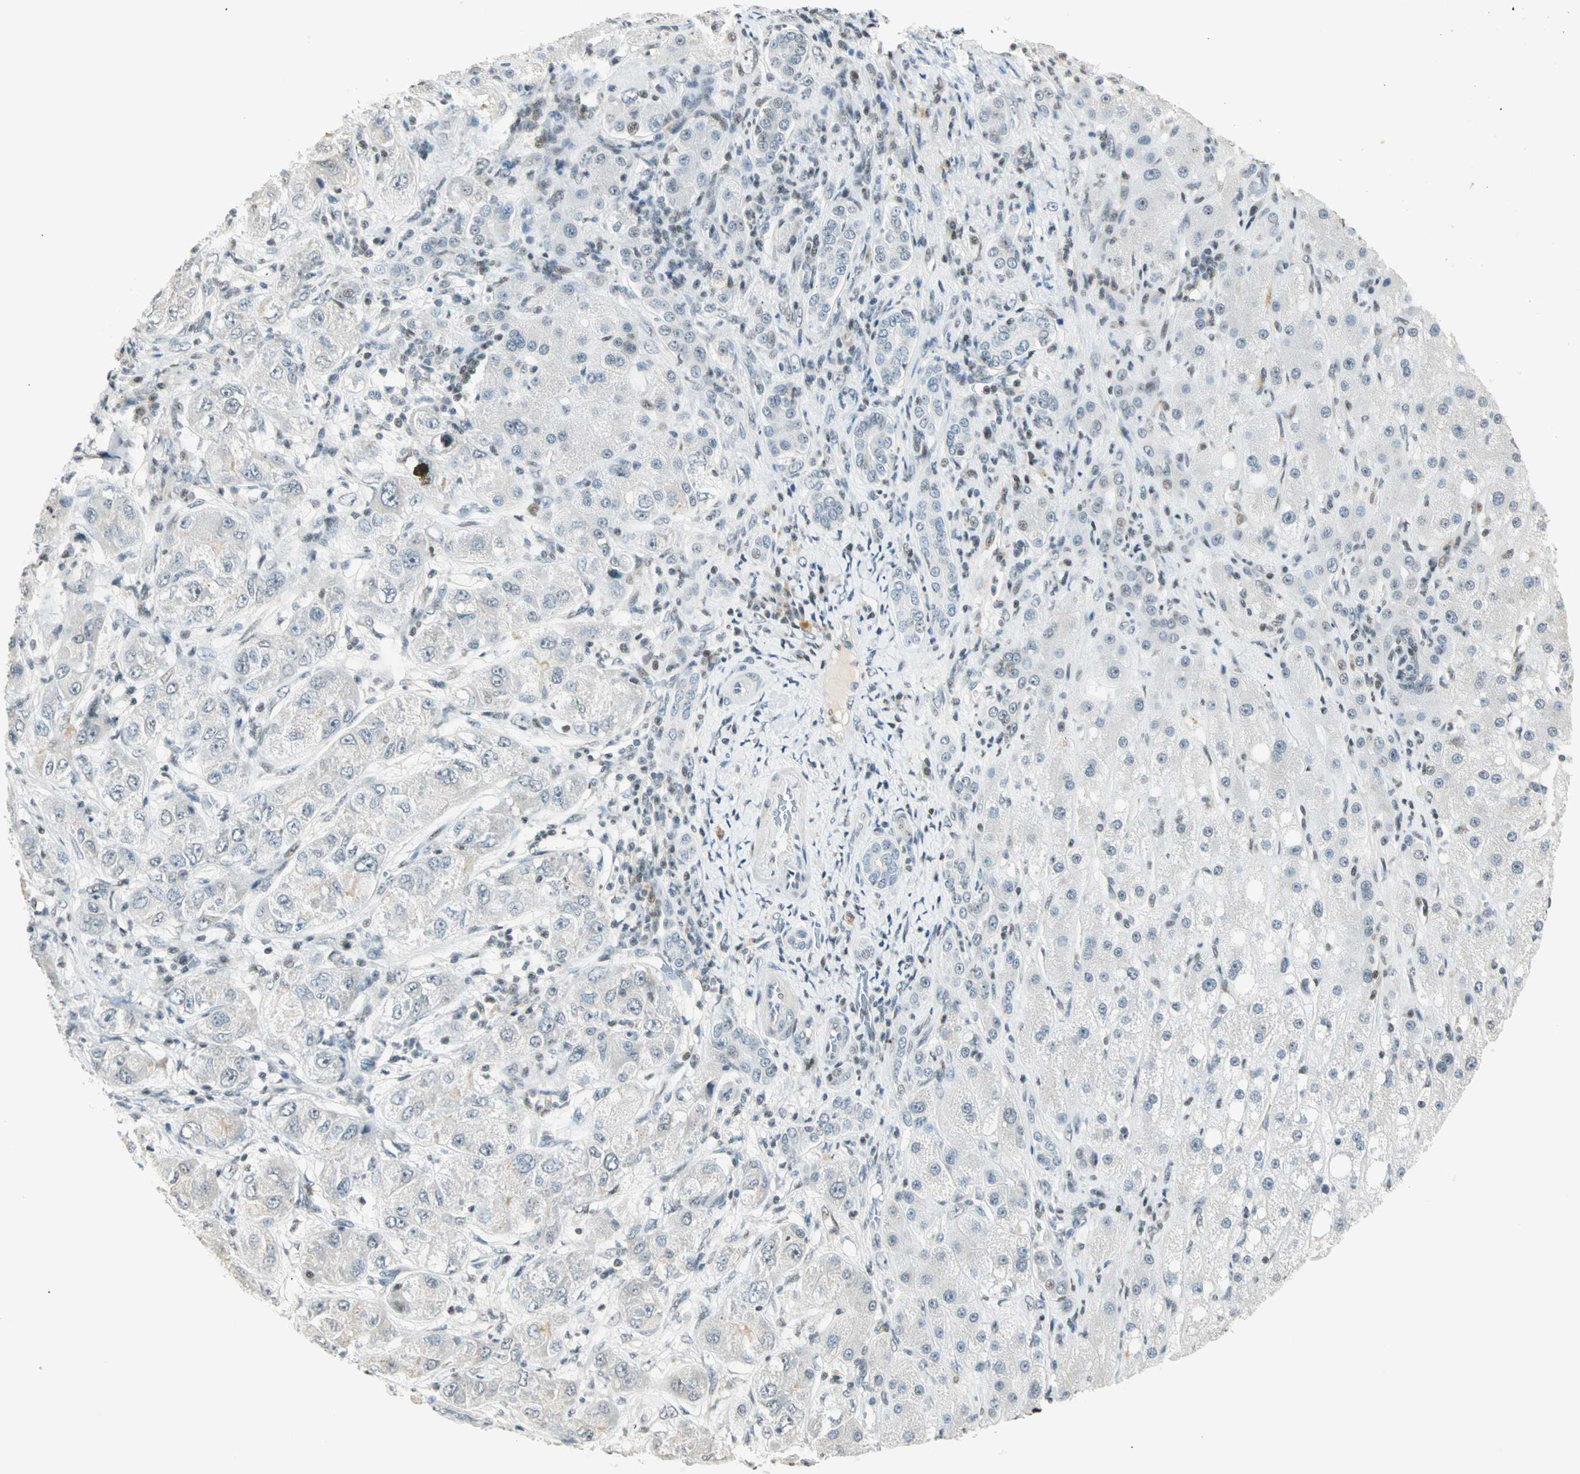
{"staining": {"intensity": "weak", "quantity": "<25%", "location": "nuclear"}, "tissue": "liver cancer", "cell_type": "Tumor cells", "image_type": "cancer", "snomed": [{"axis": "morphology", "description": "Carcinoma, Hepatocellular, NOS"}, {"axis": "topography", "description": "Liver"}], "caption": "This histopathology image is of liver hepatocellular carcinoma stained with immunohistochemistry (IHC) to label a protein in brown with the nuclei are counter-stained blue. There is no positivity in tumor cells.", "gene": "SMAD3", "patient": {"sex": "male", "age": 80}}